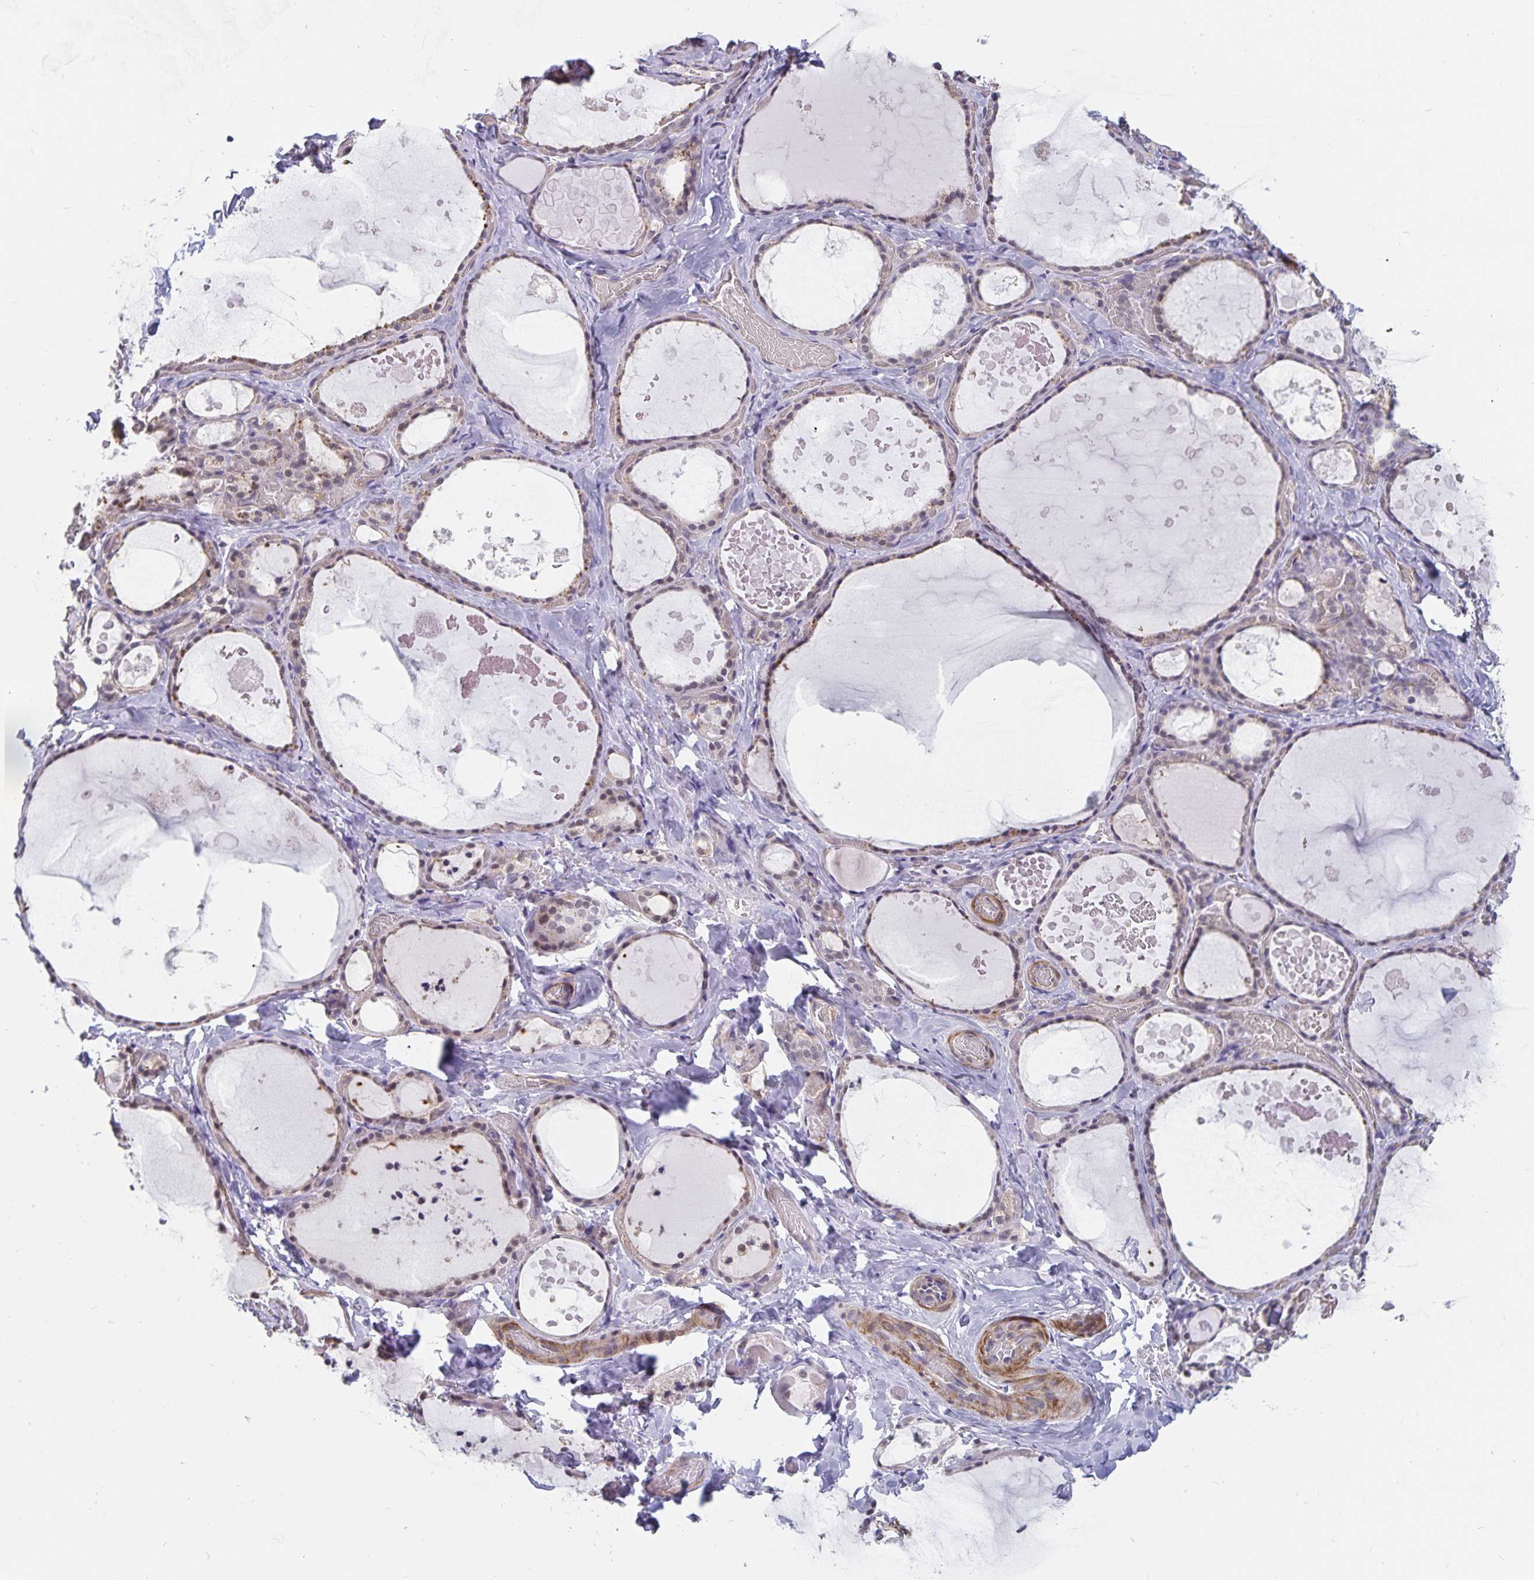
{"staining": {"intensity": "weak", "quantity": "25%-75%", "location": "cytoplasmic/membranous"}, "tissue": "thyroid gland", "cell_type": "Glandular cells", "image_type": "normal", "snomed": [{"axis": "morphology", "description": "Normal tissue, NOS"}, {"axis": "topography", "description": "Thyroid gland"}], "caption": "High-magnification brightfield microscopy of unremarkable thyroid gland stained with DAB (brown) and counterstained with hematoxylin (blue). glandular cells exhibit weak cytoplasmic/membranous staining is present in about25%-75% of cells.", "gene": "BAG6", "patient": {"sex": "female", "age": 56}}